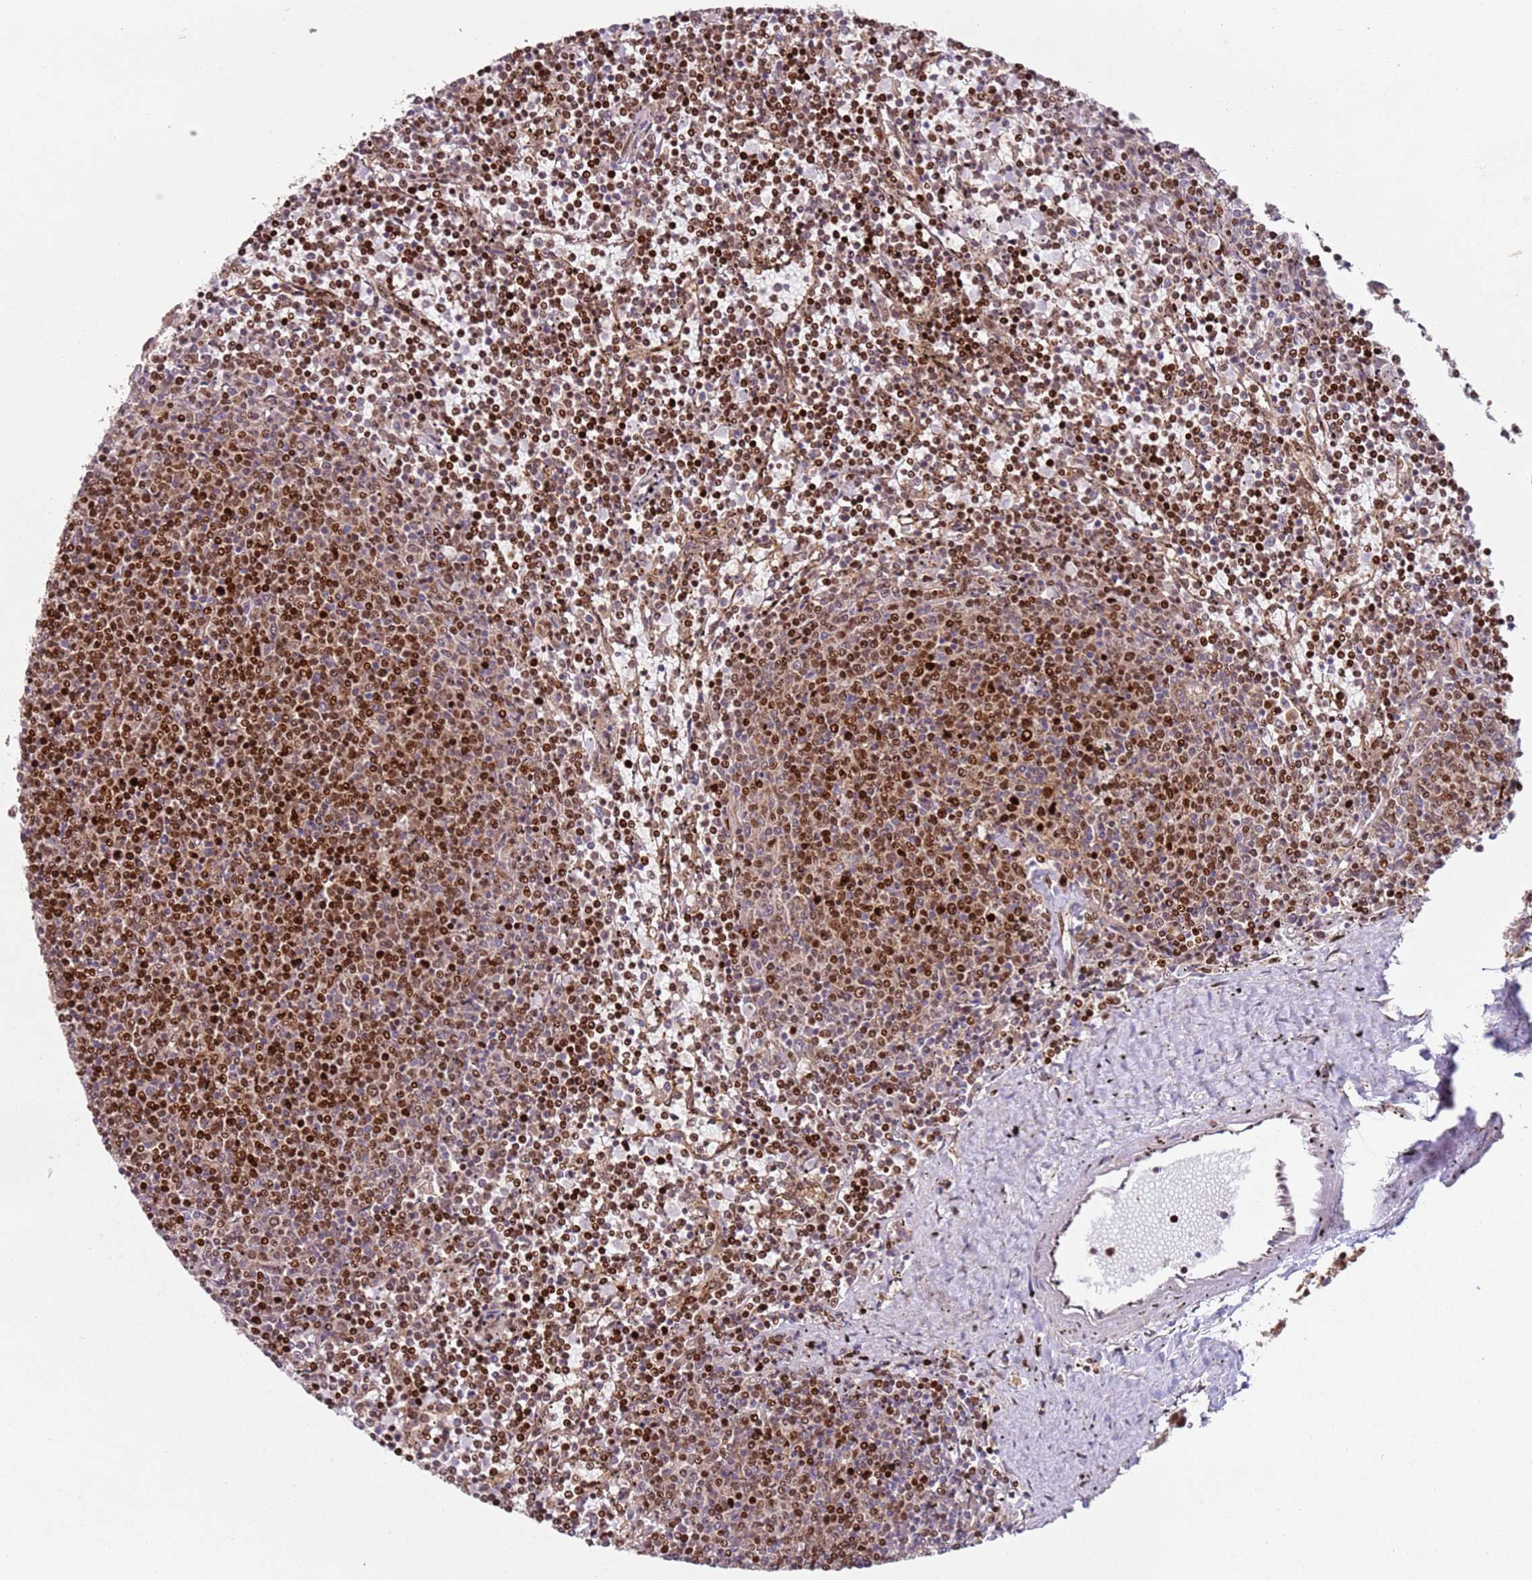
{"staining": {"intensity": "strong", "quantity": "25%-75%", "location": "nuclear"}, "tissue": "lymphoma", "cell_type": "Tumor cells", "image_type": "cancer", "snomed": [{"axis": "morphology", "description": "Malignant lymphoma, non-Hodgkin's type, Low grade"}, {"axis": "topography", "description": "Spleen"}], "caption": "Lymphoma stained for a protein (brown) shows strong nuclear positive positivity in approximately 25%-75% of tumor cells.", "gene": "HNRNPLL", "patient": {"sex": "female", "age": 50}}